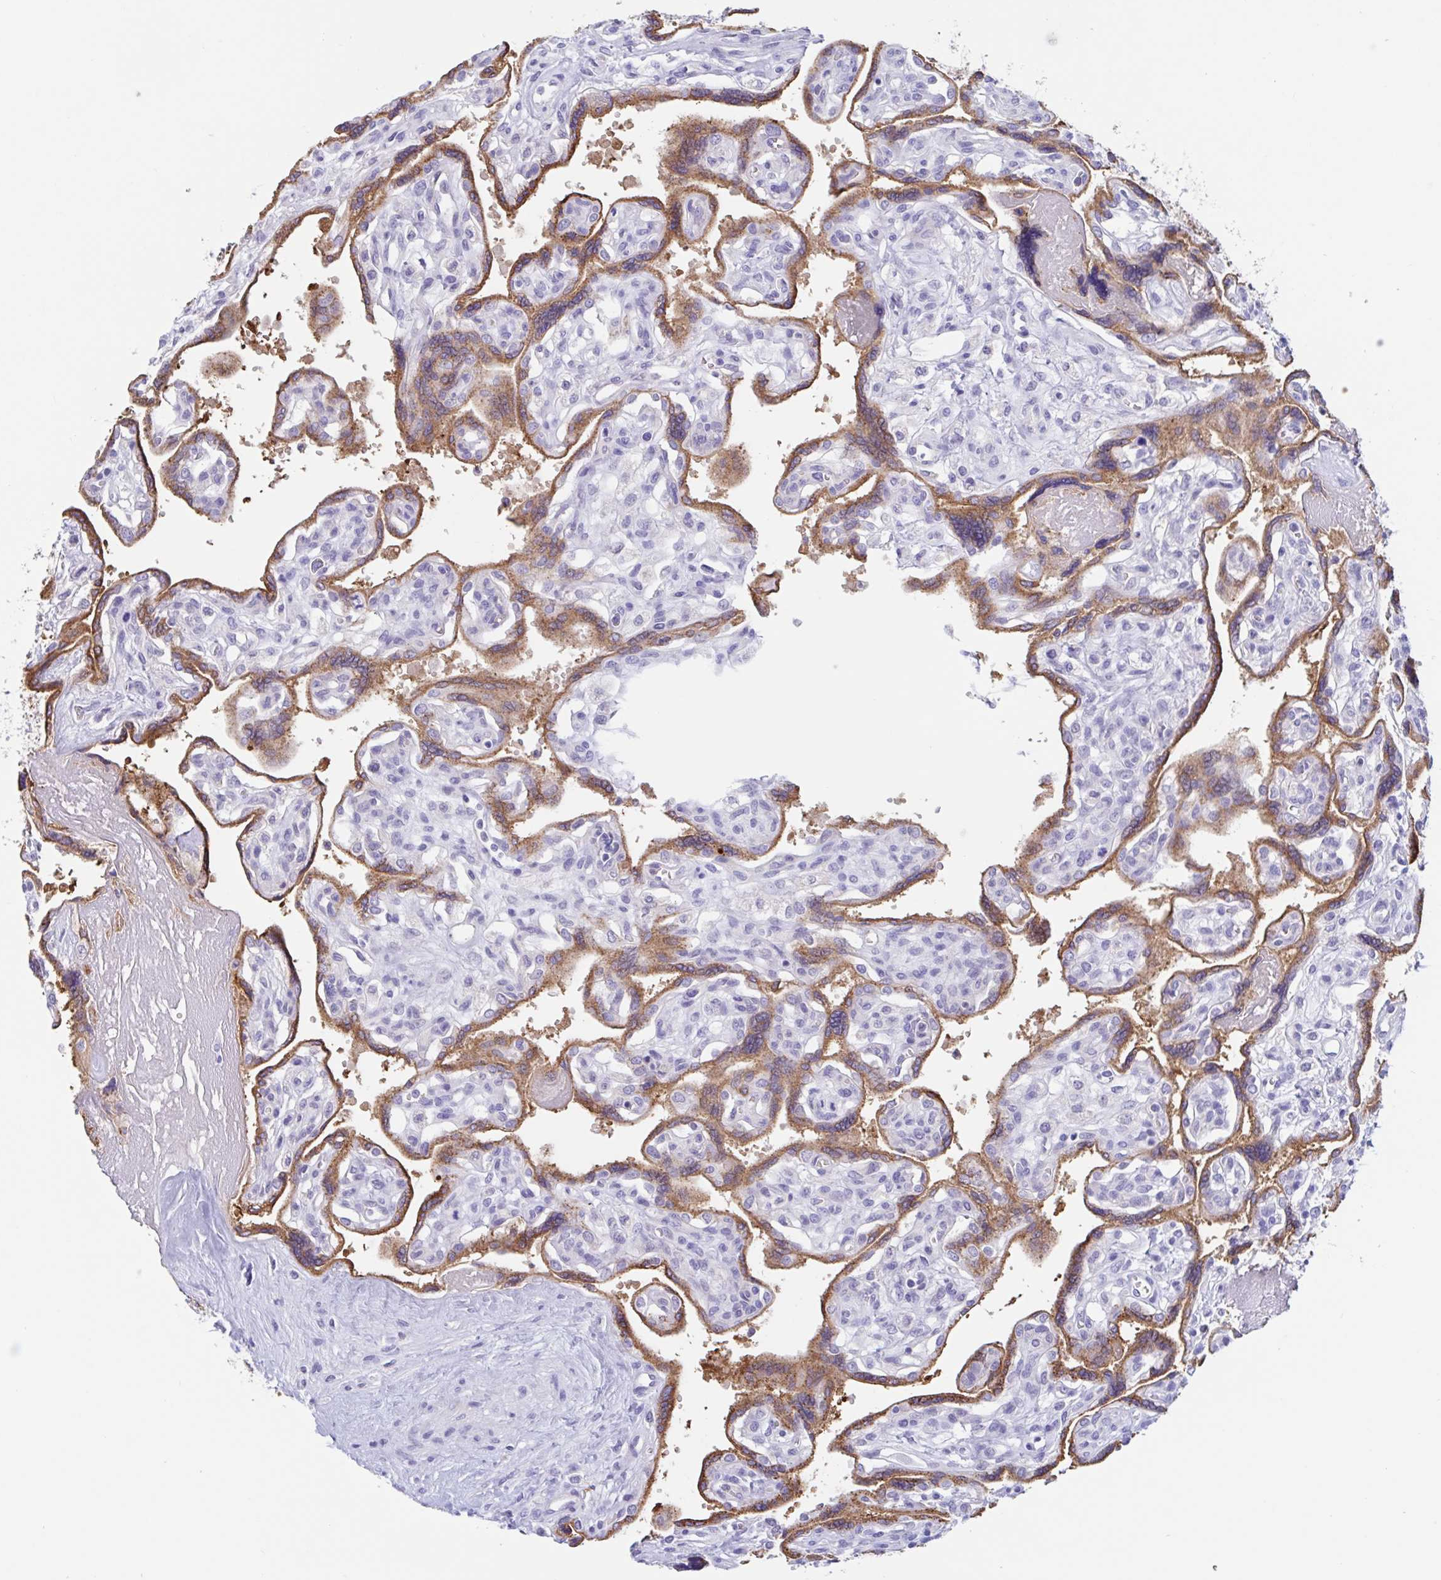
{"staining": {"intensity": "moderate", "quantity": ">75%", "location": "cytoplasmic/membranous"}, "tissue": "placenta", "cell_type": "Decidual cells", "image_type": "normal", "snomed": [{"axis": "morphology", "description": "Normal tissue, NOS"}, {"axis": "topography", "description": "Placenta"}], "caption": "IHC (DAB (3,3'-diaminobenzidine)) staining of normal human placenta shows moderate cytoplasmic/membranous protein staining in about >75% of decidual cells.", "gene": "OR6N2", "patient": {"sex": "female", "age": 39}}